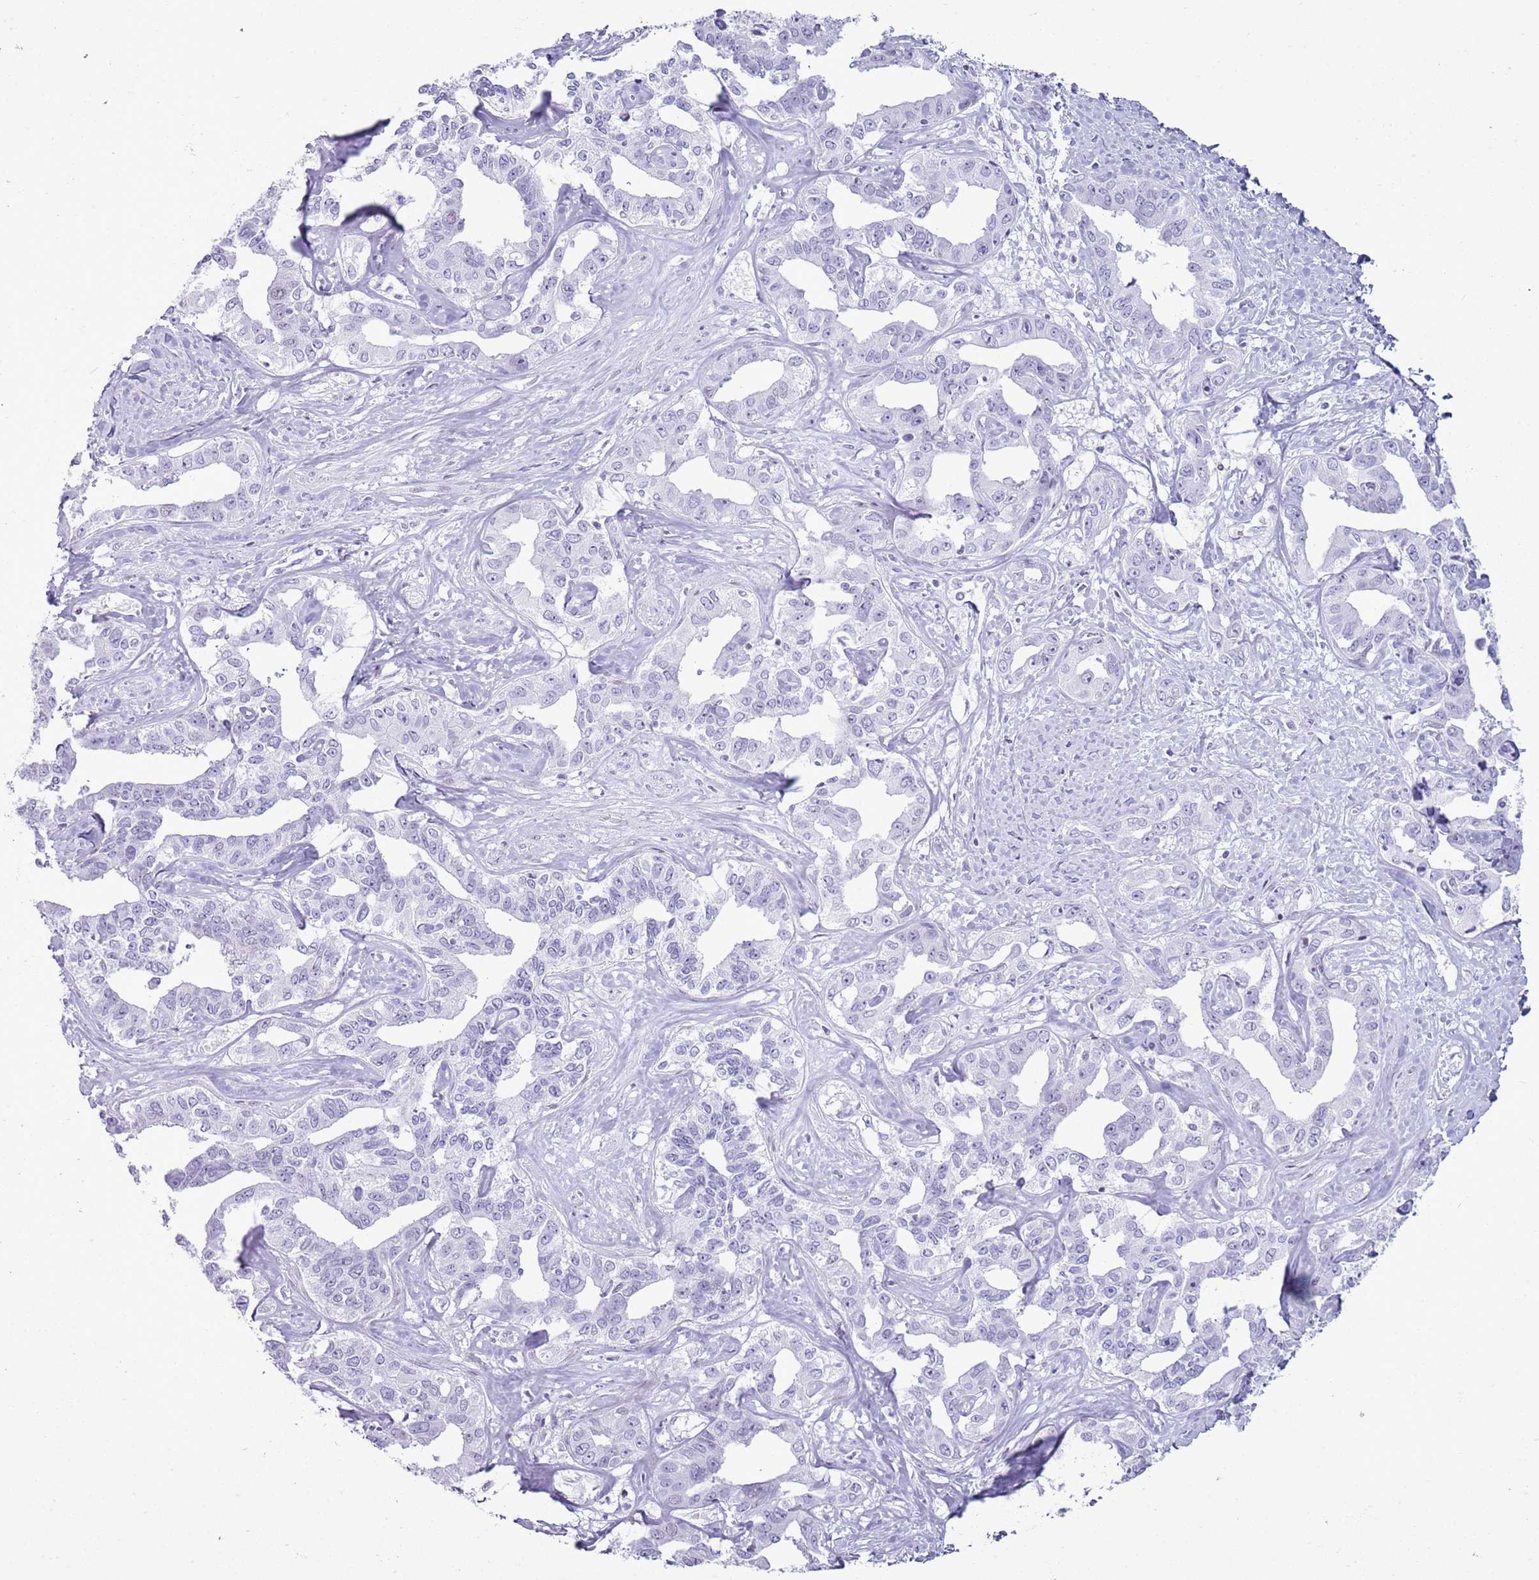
{"staining": {"intensity": "negative", "quantity": "none", "location": "none"}, "tissue": "liver cancer", "cell_type": "Tumor cells", "image_type": "cancer", "snomed": [{"axis": "morphology", "description": "Cholangiocarcinoma"}, {"axis": "topography", "description": "Liver"}], "caption": "Tumor cells show no significant protein positivity in liver cancer.", "gene": "ASIP", "patient": {"sex": "male", "age": 59}}